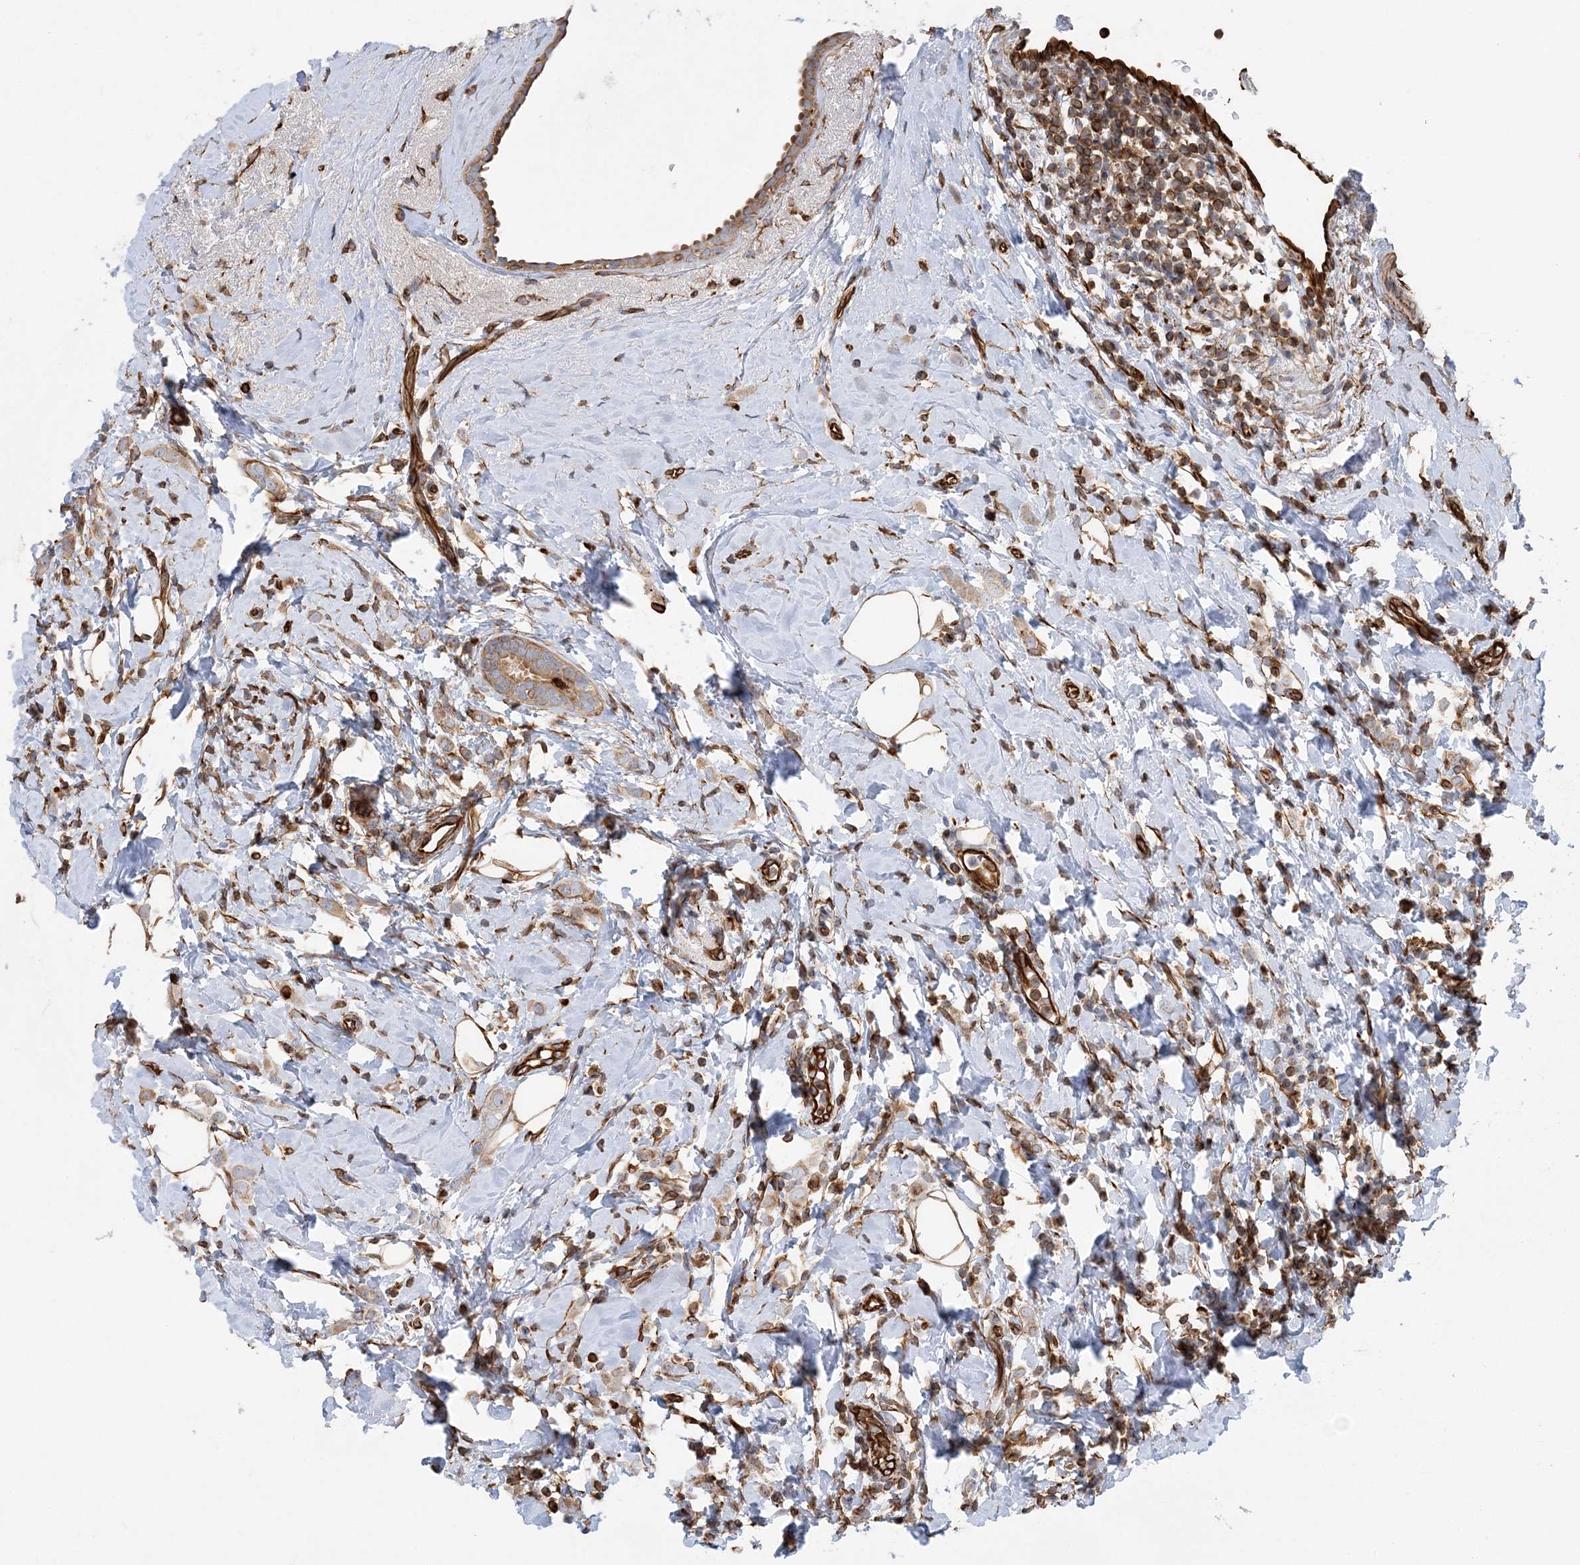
{"staining": {"intensity": "weak", "quantity": ">75%", "location": "cytoplasmic/membranous"}, "tissue": "breast cancer", "cell_type": "Tumor cells", "image_type": "cancer", "snomed": [{"axis": "morphology", "description": "Lobular carcinoma"}, {"axis": "topography", "description": "Breast"}], "caption": "An immunohistochemistry (IHC) image of tumor tissue is shown. Protein staining in brown highlights weak cytoplasmic/membranous positivity in breast cancer (lobular carcinoma) within tumor cells.", "gene": "FAM114A2", "patient": {"sex": "female", "age": 47}}